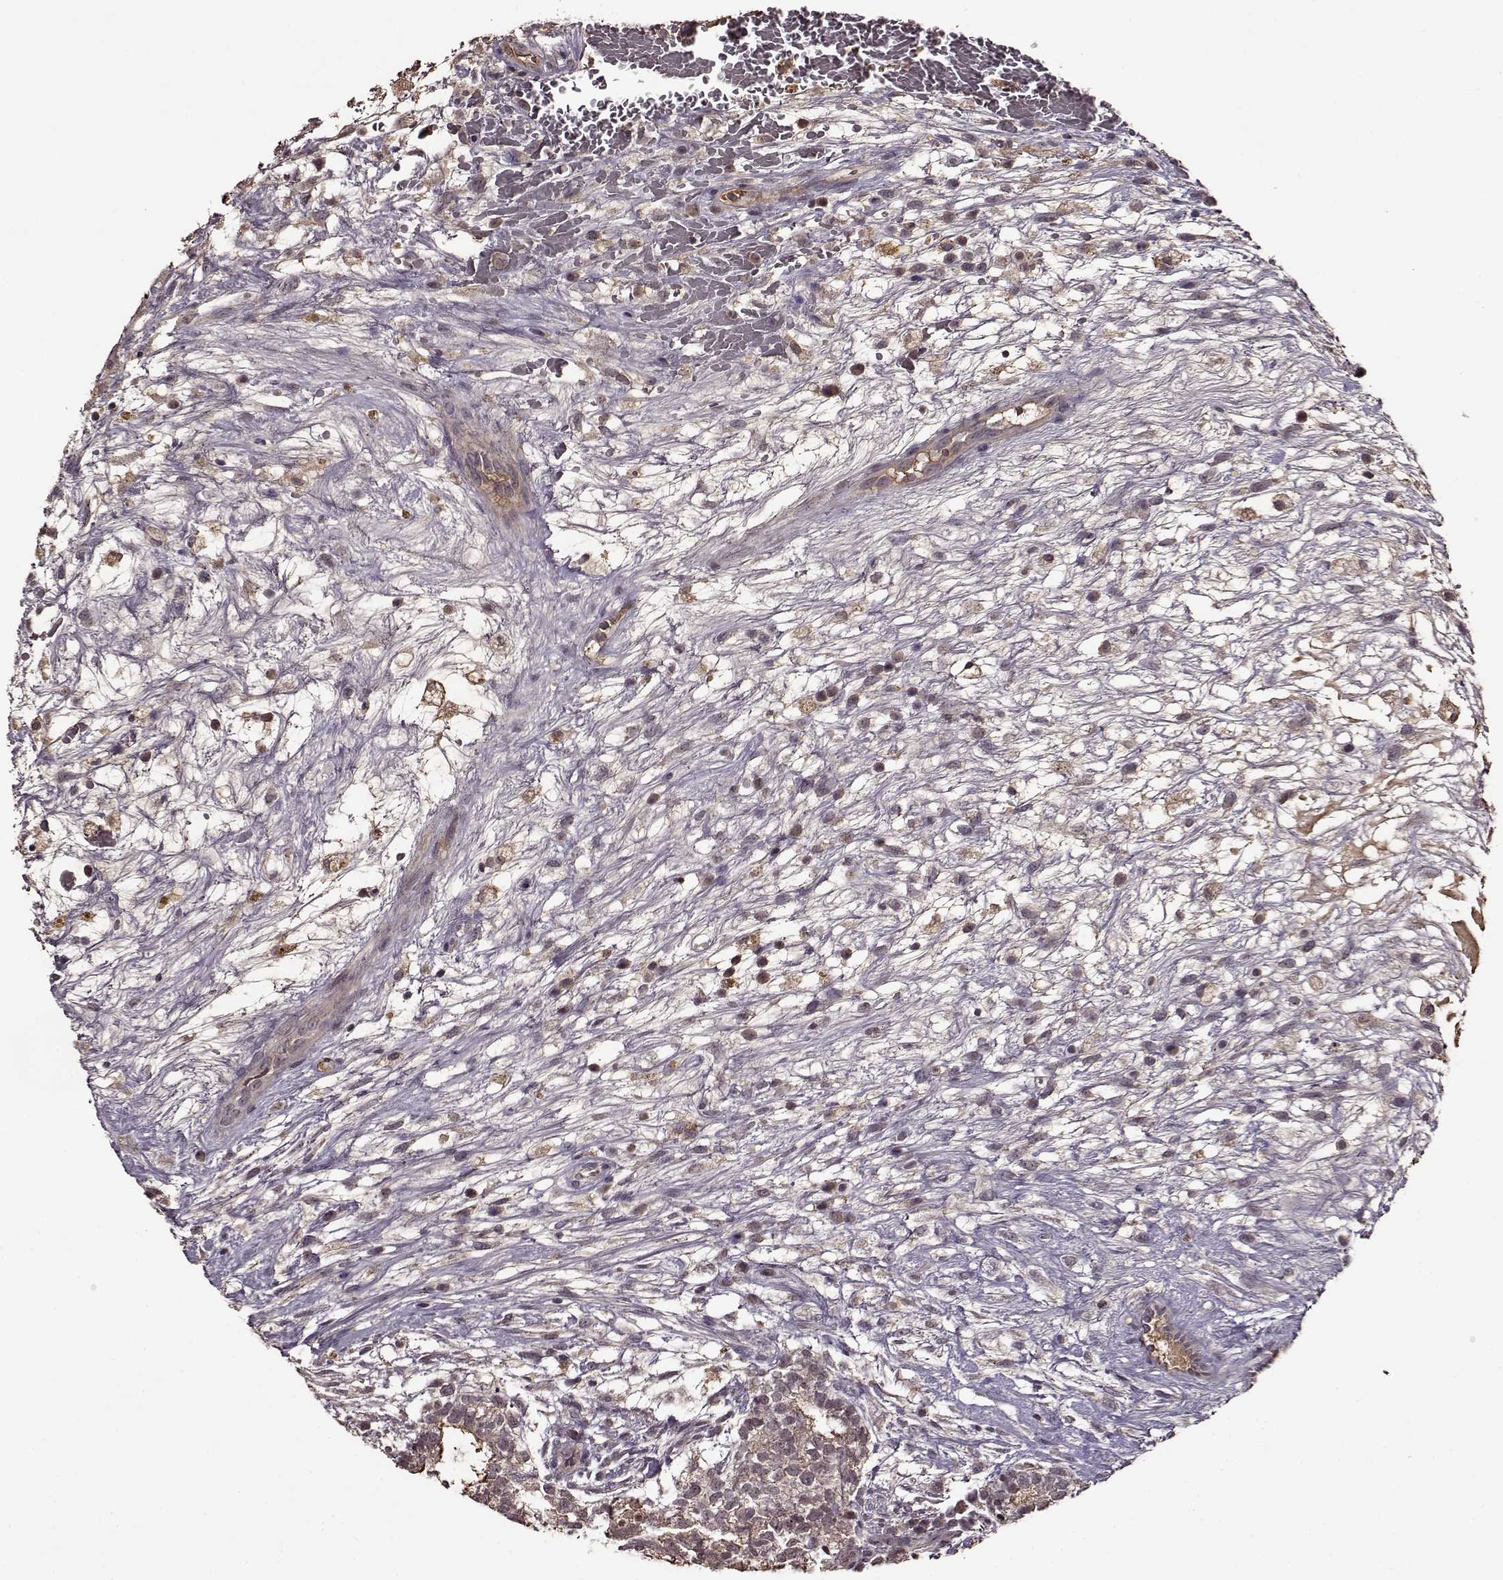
{"staining": {"intensity": "negative", "quantity": "none", "location": "none"}, "tissue": "testis cancer", "cell_type": "Tumor cells", "image_type": "cancer", "snomed": [{"axis": "morphology", "description": "Normal tissue, NOS"}, {"axis": "morphology", "description": "Carcinoma, Embryonal, NOS"}, {"axis": "topography", "description": "Testis"}], "caption": "Immunohistochemistry (IHC) of human testis cancer shows no positivity in tumor cells.", "gene": "MAIP1", "patient": {"sex": "male", "age": 32}}